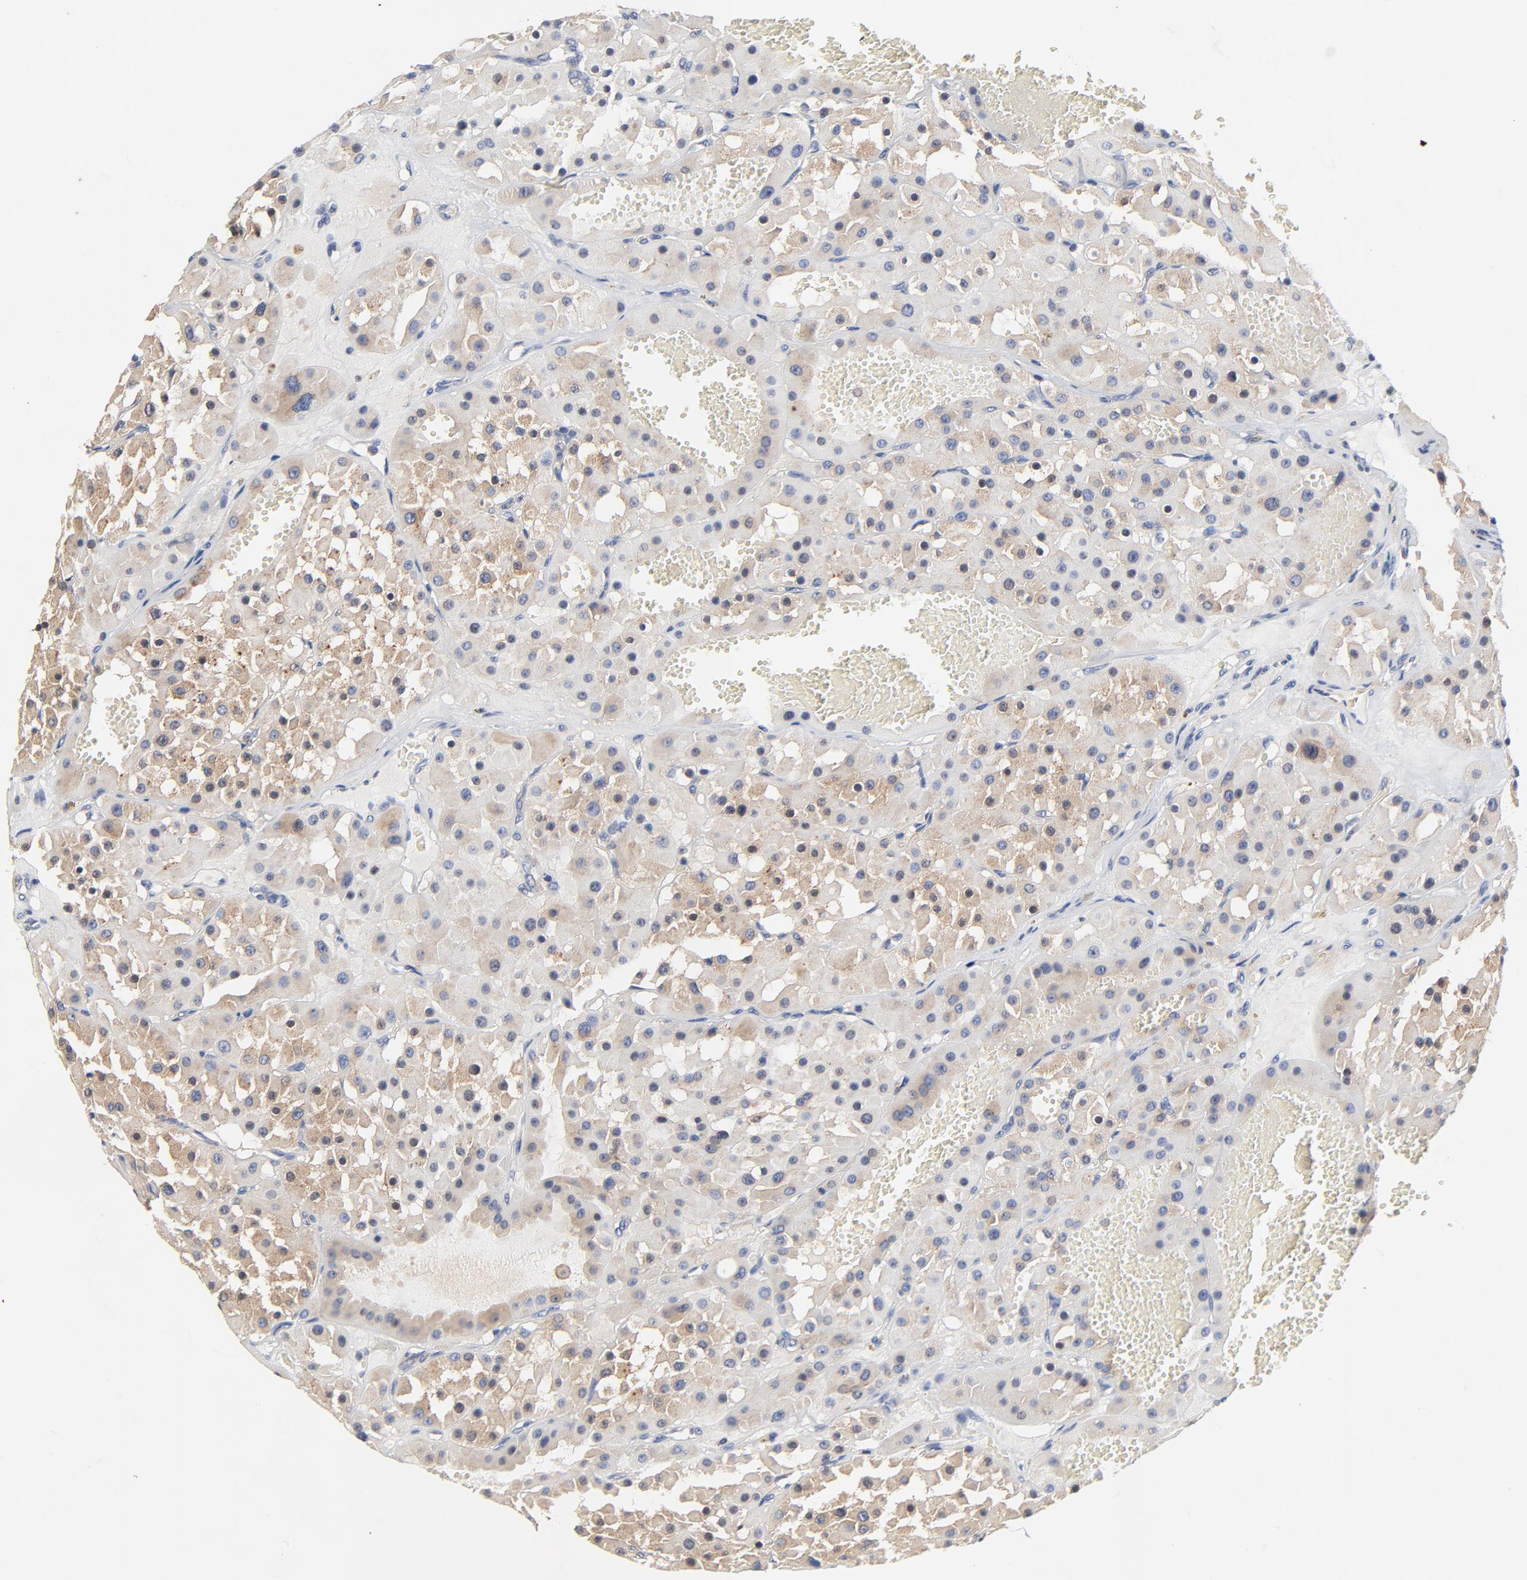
{"staining": {"intensity": "moderate", "quantity": ">75%", "location": "cytoplasmic/membranous"}, "tissue": "renal cancer", "cell_type": "Tumor cells", "image_type": "cancer", "snomed": [{"axis": "morphology", "description": "Adenocarcinoma, uncertain malignant potential"}, {"axis": "topography", "description": "Kidney"}], "caption": "Protein expression analysis of human renal adenocarcinoma,  uncertain malignant potential reveals moderate cytoplasmic/membranous staining in about >75% of tumor cells.", "gene": "VAV2", "patient": {"sex": "male", "age": 63}}